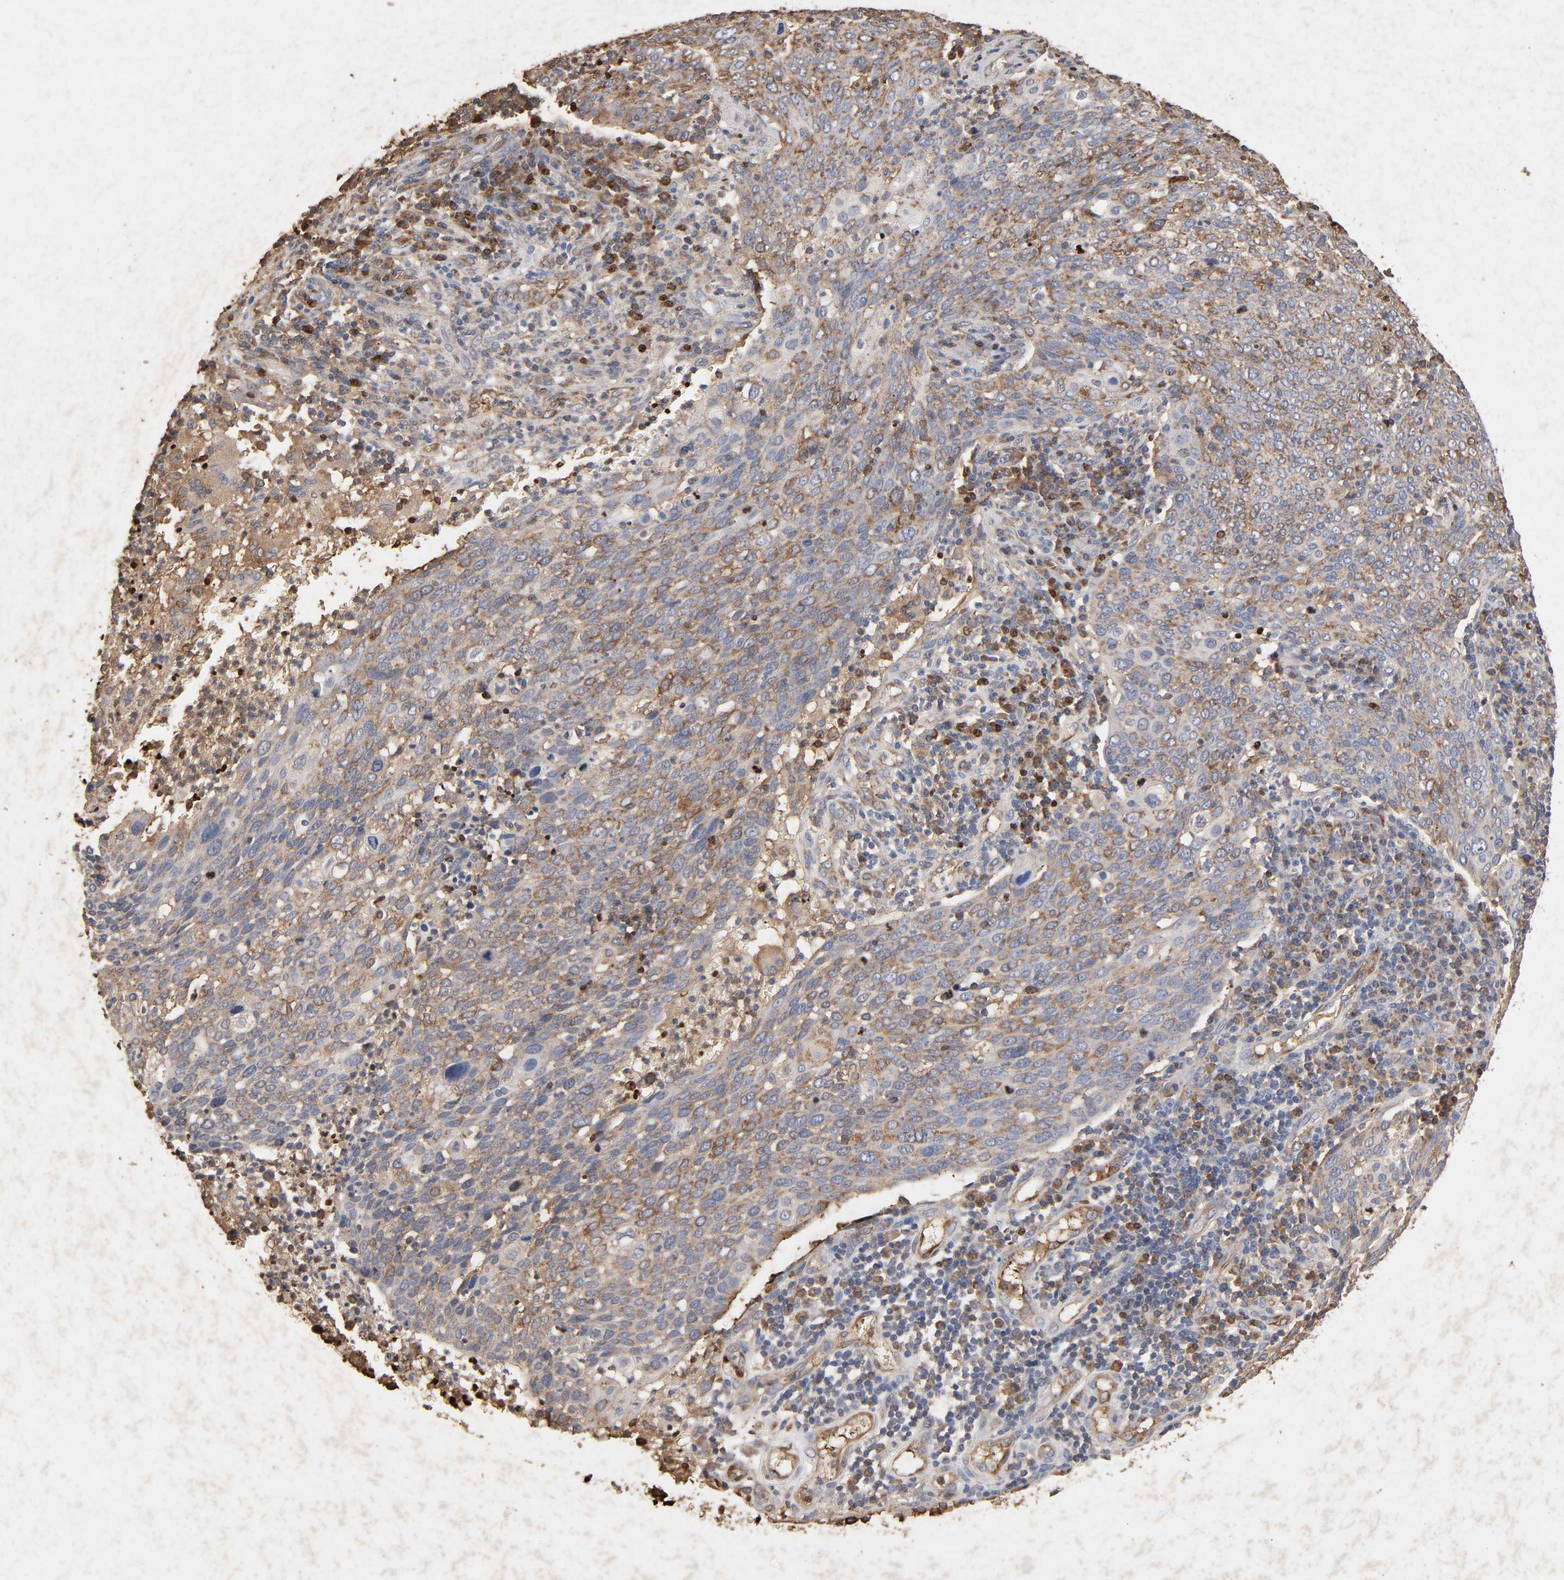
{"staining": {"intensity": "moderate", "quantity": ">75%", "location": "cytoplasmic/membranous"}, "tissue": "cervical cancer", "cell_type": "Tumor cells", "image_type": "cancer", "snomed": [{"axis": "morphology", "description": "Squamous cell carcinoma, NOS"}, {"axis": "topography", "description": "Cervix"}], "caption": "The histopathology image demonstrates a brown stain indicating the presence of a protein in the cytoplasmic/membranous of tumor cells in cervical cancer.", "gene": "CYCS", "patient": {"sex": "female", "age": 40}}